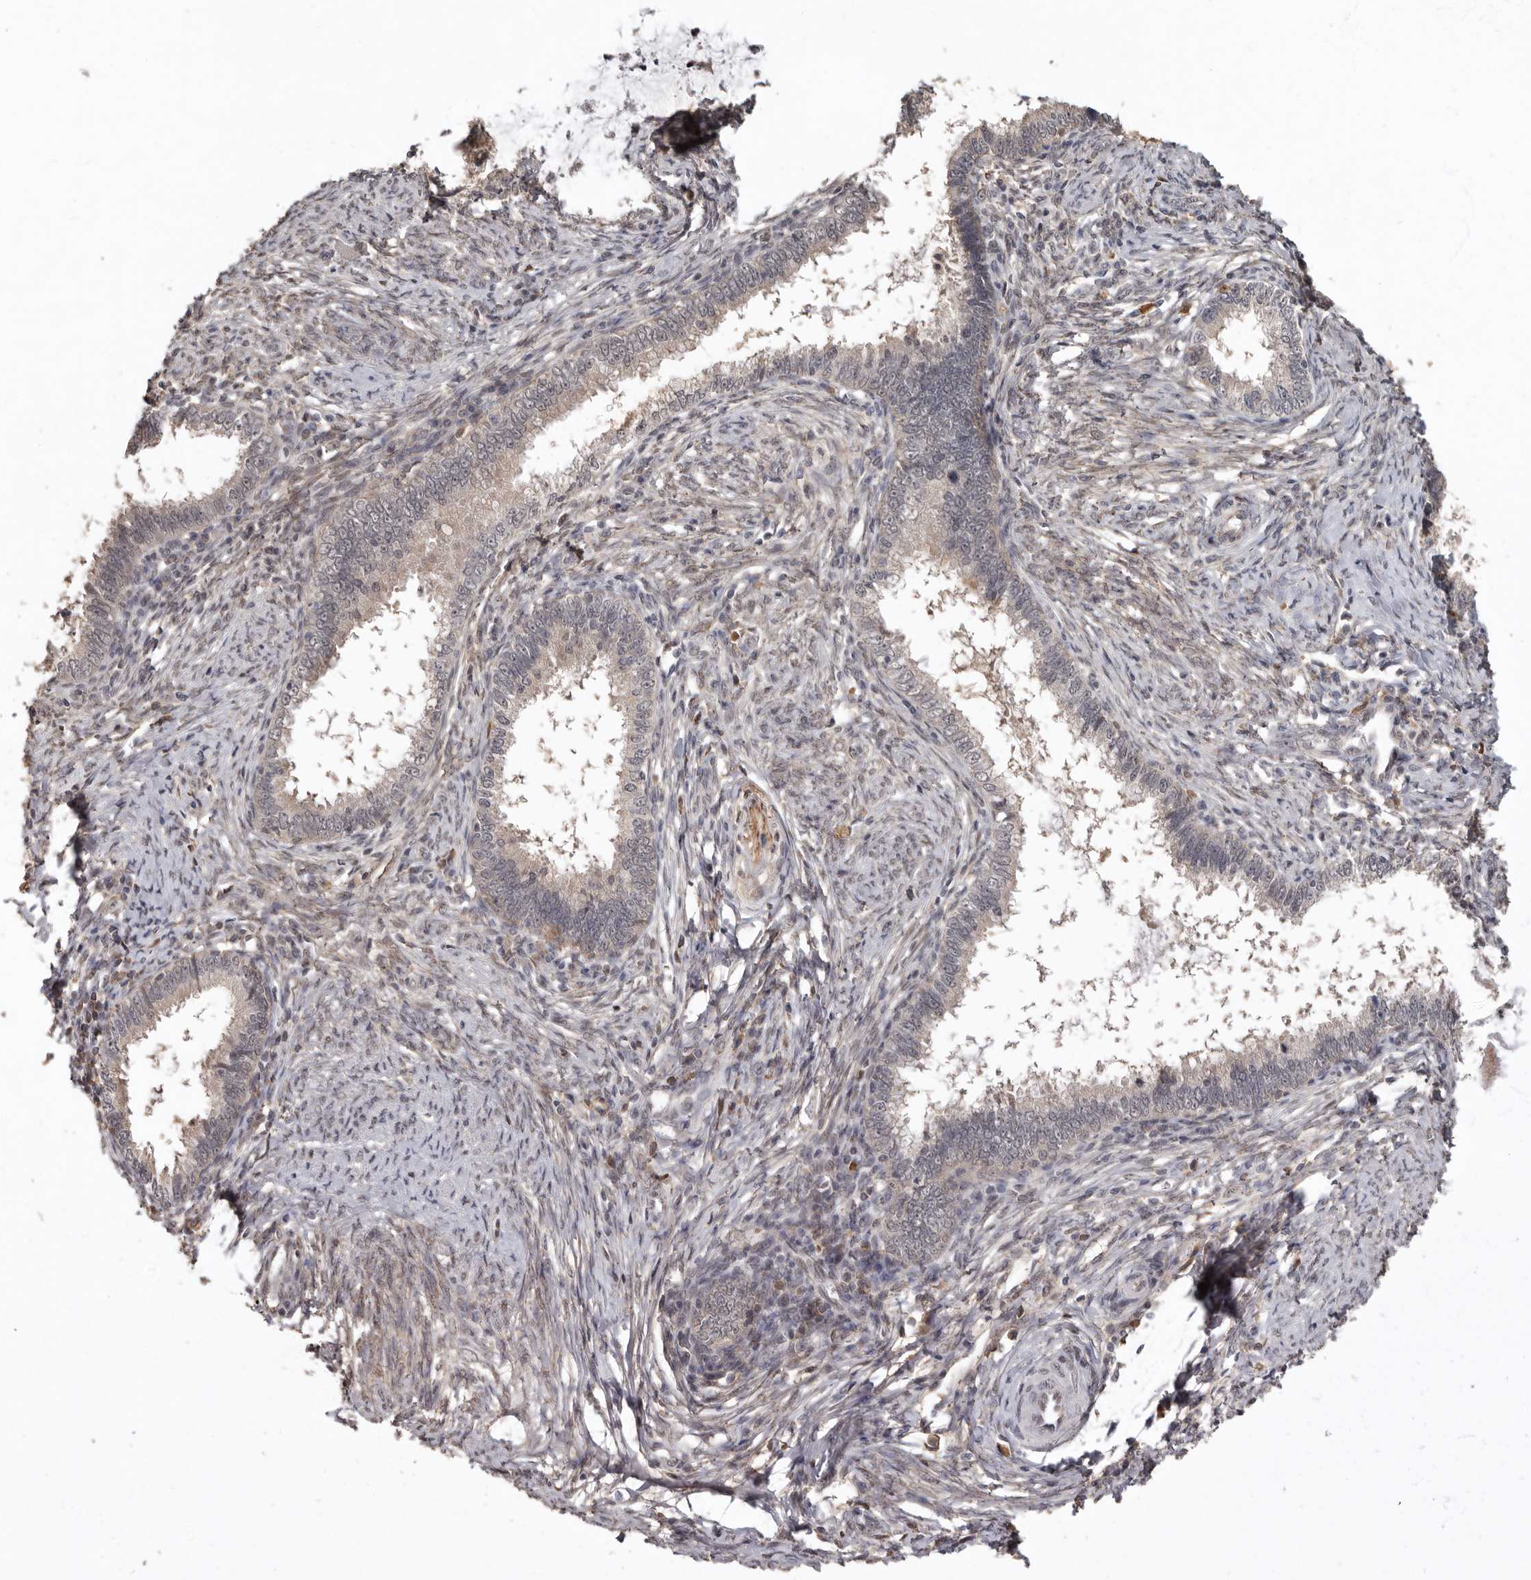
{"staining": {"intensity": "weak", "quantity": "25%-75%", "location": "cytoplasmic/membranous"}, "tissue": "cervical cancer", "cell_type": "Tumor cells", "image_type": "cancer", "snomed": [{"axis": "morphology", "description": "Adenocarcinoma, NOS"}, {"axis": "topography", "description": "Cervix"}], "caption": "Protein analysis of cervical adenocarcinoma tissue shows weak cytoplasmic/membranous staining in approximately 25%-75% of tumor cells.", "gene": "LRGUK", "patient": {"sex": "female", "age": 36}}